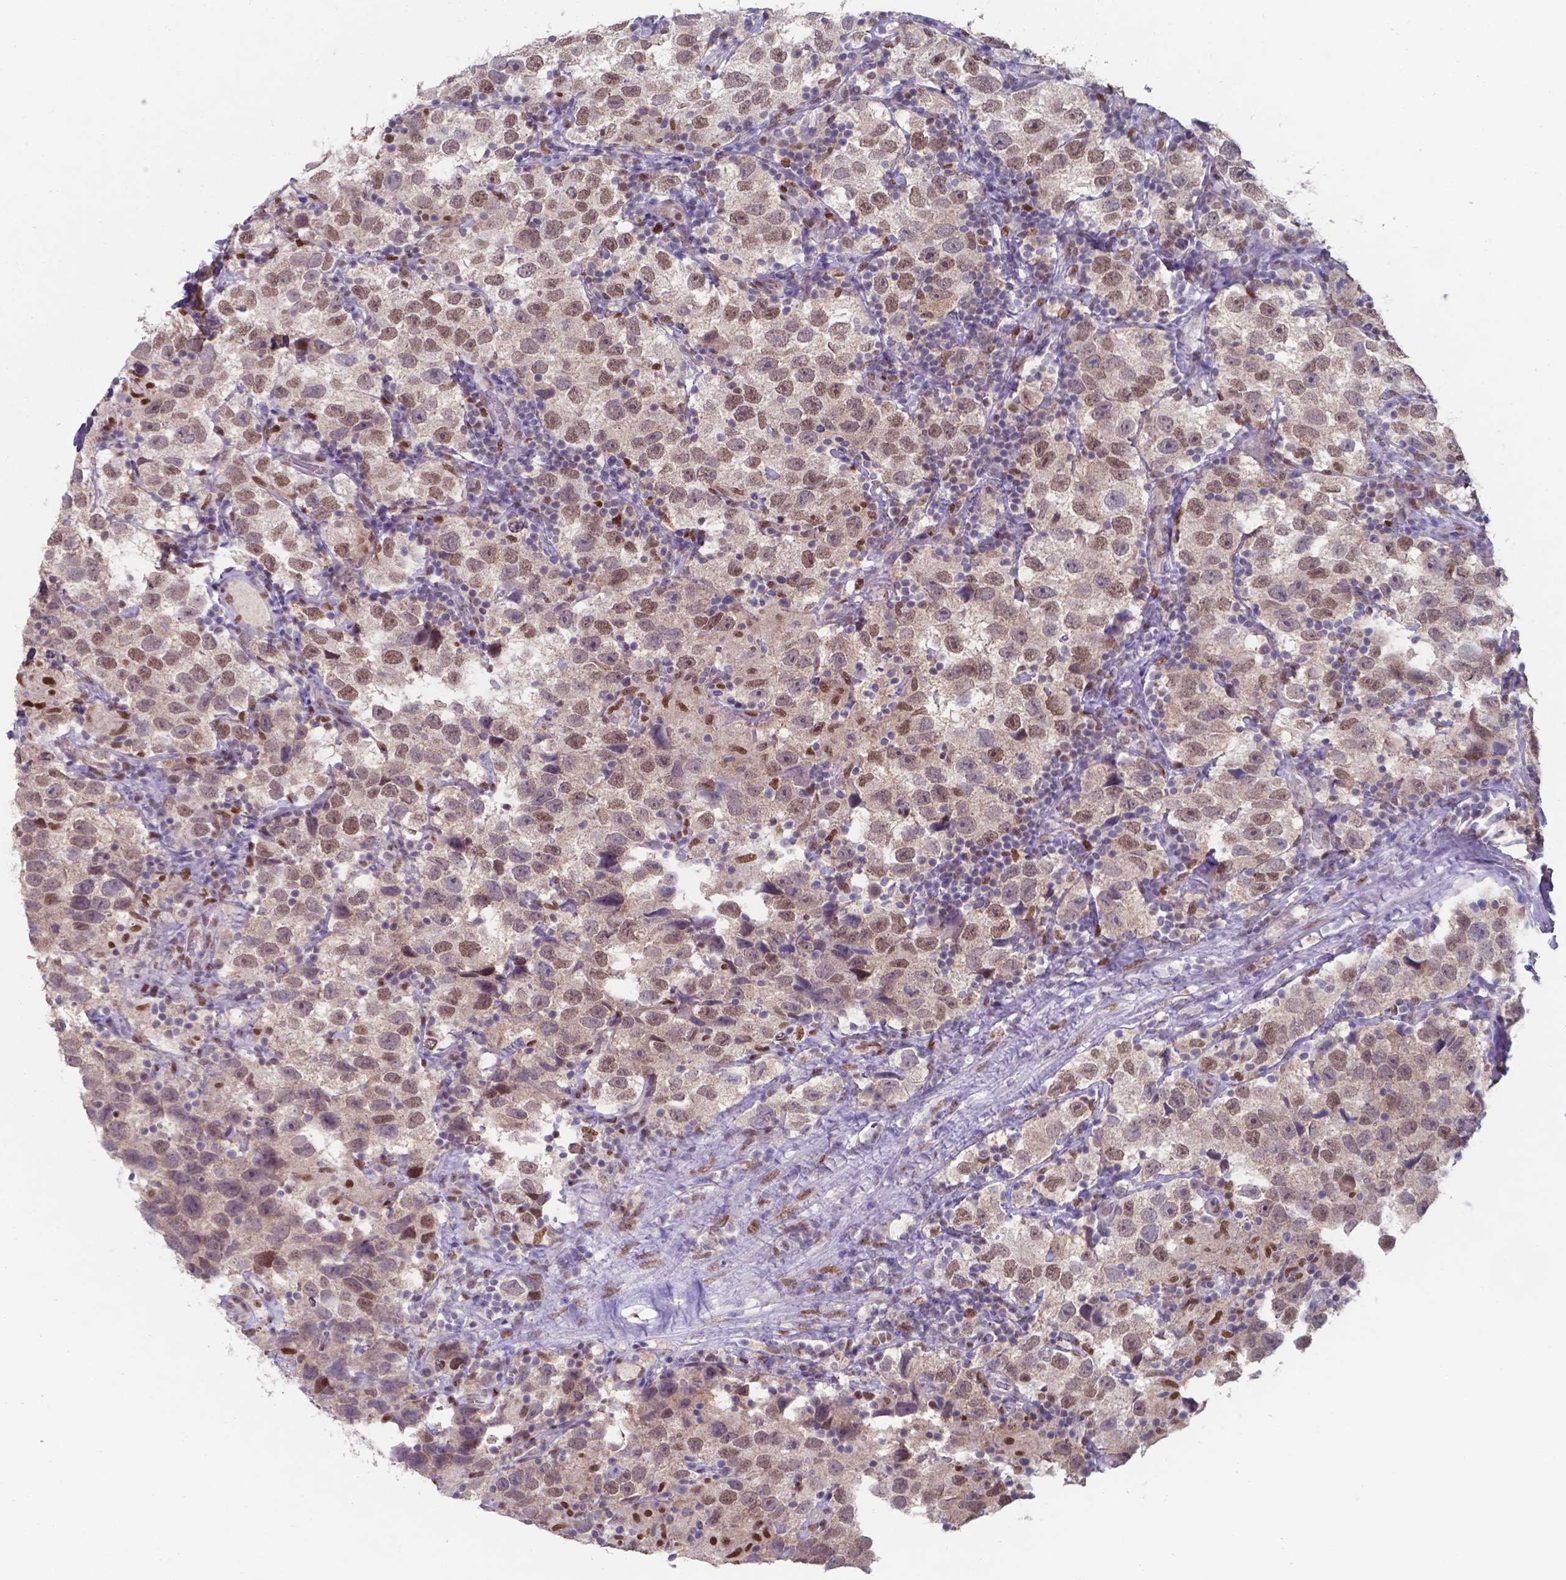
{"staining": {"intensity": "moderate", "quantity": "25%-75%", "location": "nuclear"}, "tissue": "testis cancer", "cell_type": "Tumor cells", "image_type": "cancer", "snomed": [{"axis": "morphology", "description": "Seminoma, NOS"}, {"axis": "topography", "description": "Testis"}], "caption": "Human testis cancer stained with a brown dye shows moderate nuclear positive expression in about 25%-75% of tumor cells.", "gene": "UBE2E2", "patient": {"sex": "male", "age": 26}}